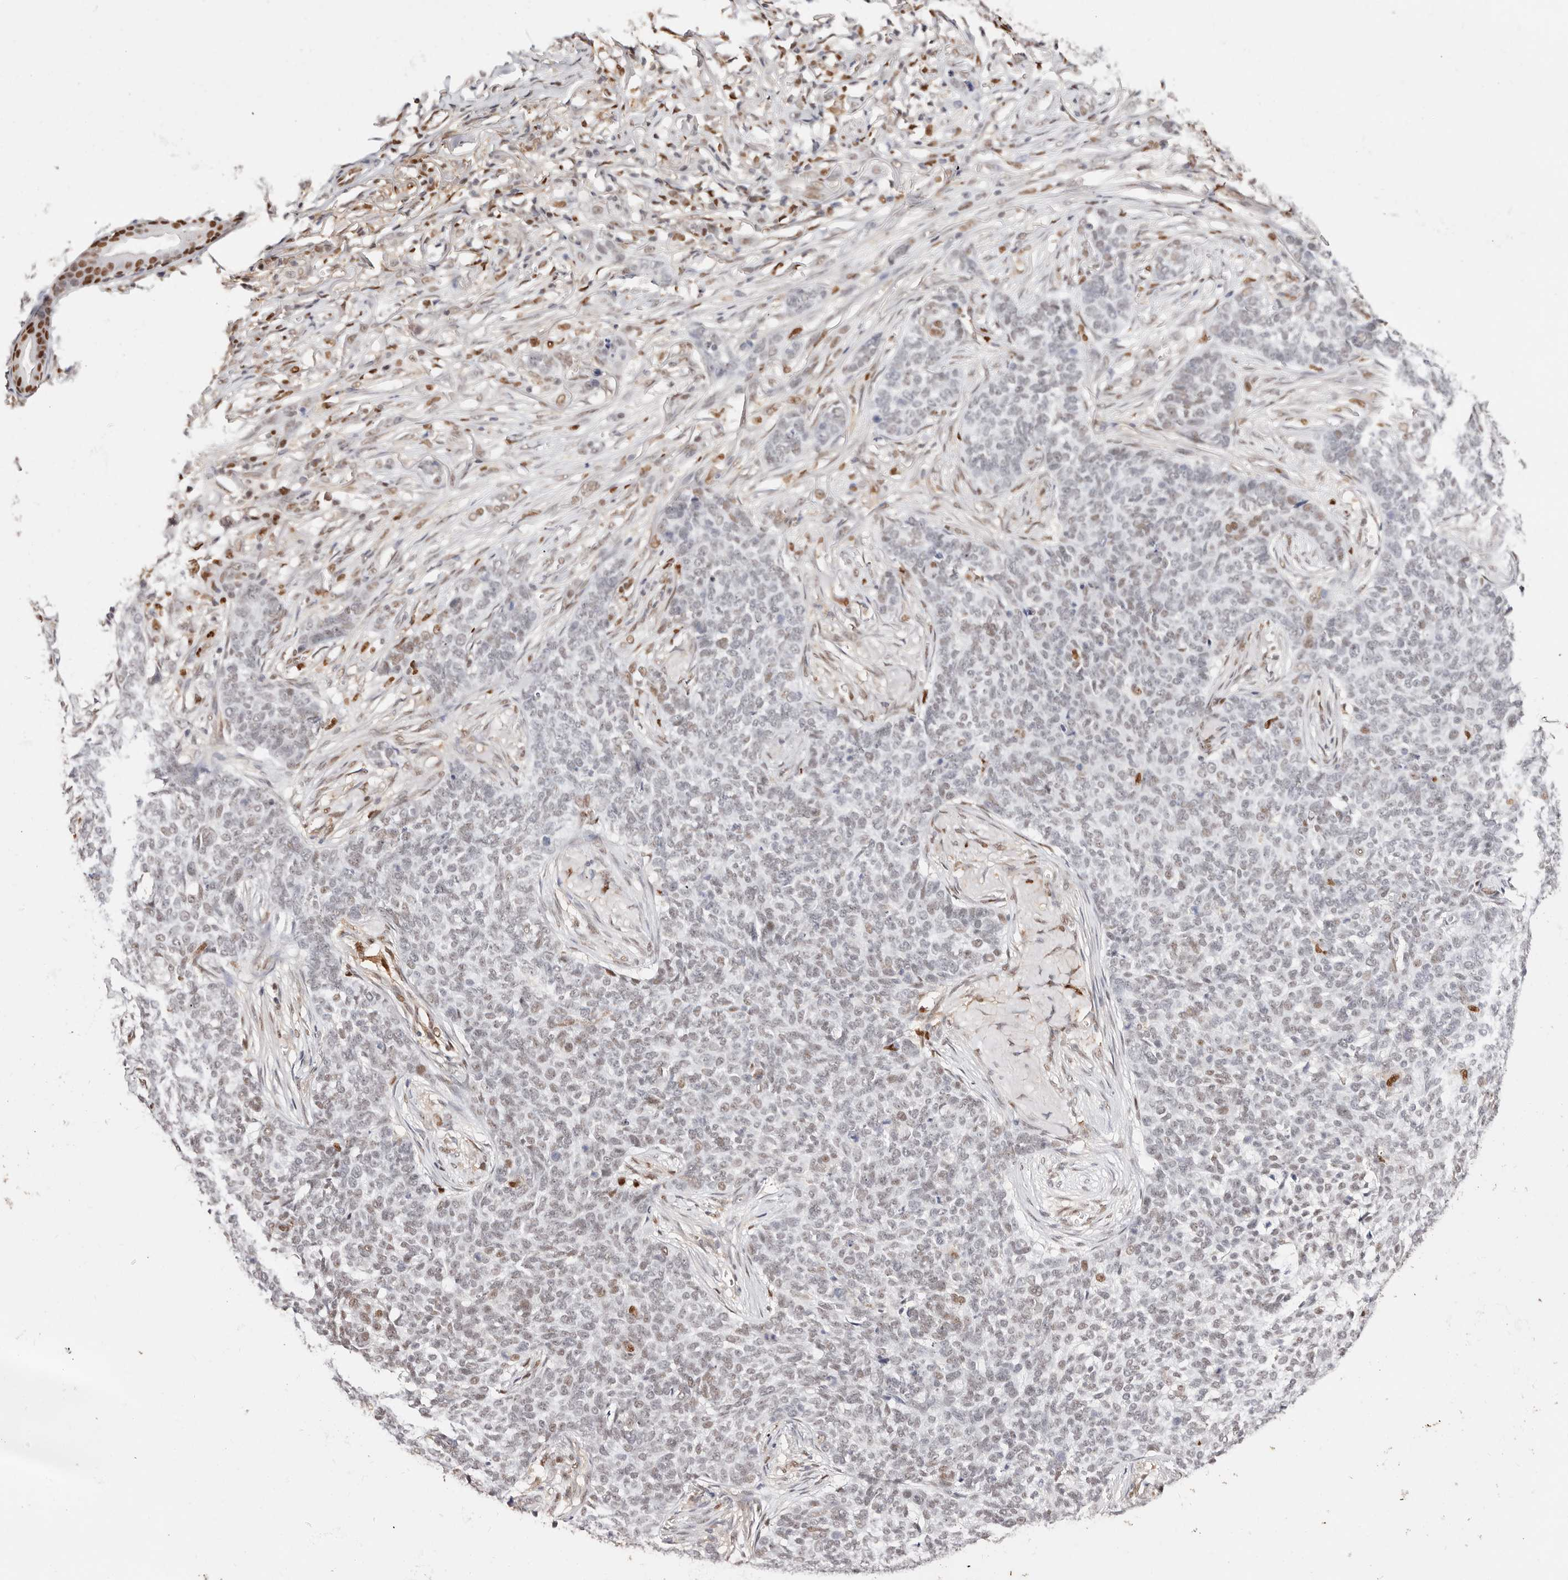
{"staining": {"intensity": "weak", "quantity": "25%-75%", "location": "nuclear"}, "tissue": "skin cancer", "cell_type": "Tumor cells", "image_type": "cancer", "snomed": [{"axis": "morphology", "description": "Basal cell carcinoma"}, {"axis": "topography", "description": "Skin"}], "caption": "Basal cell carcinoma (skin) stained for a protein (brown) exhibits weak nuclear positive expression in about 25%-75% of tumor cells.", "gene": "TKT", "patient": {"sex": "male", "age": 85}}